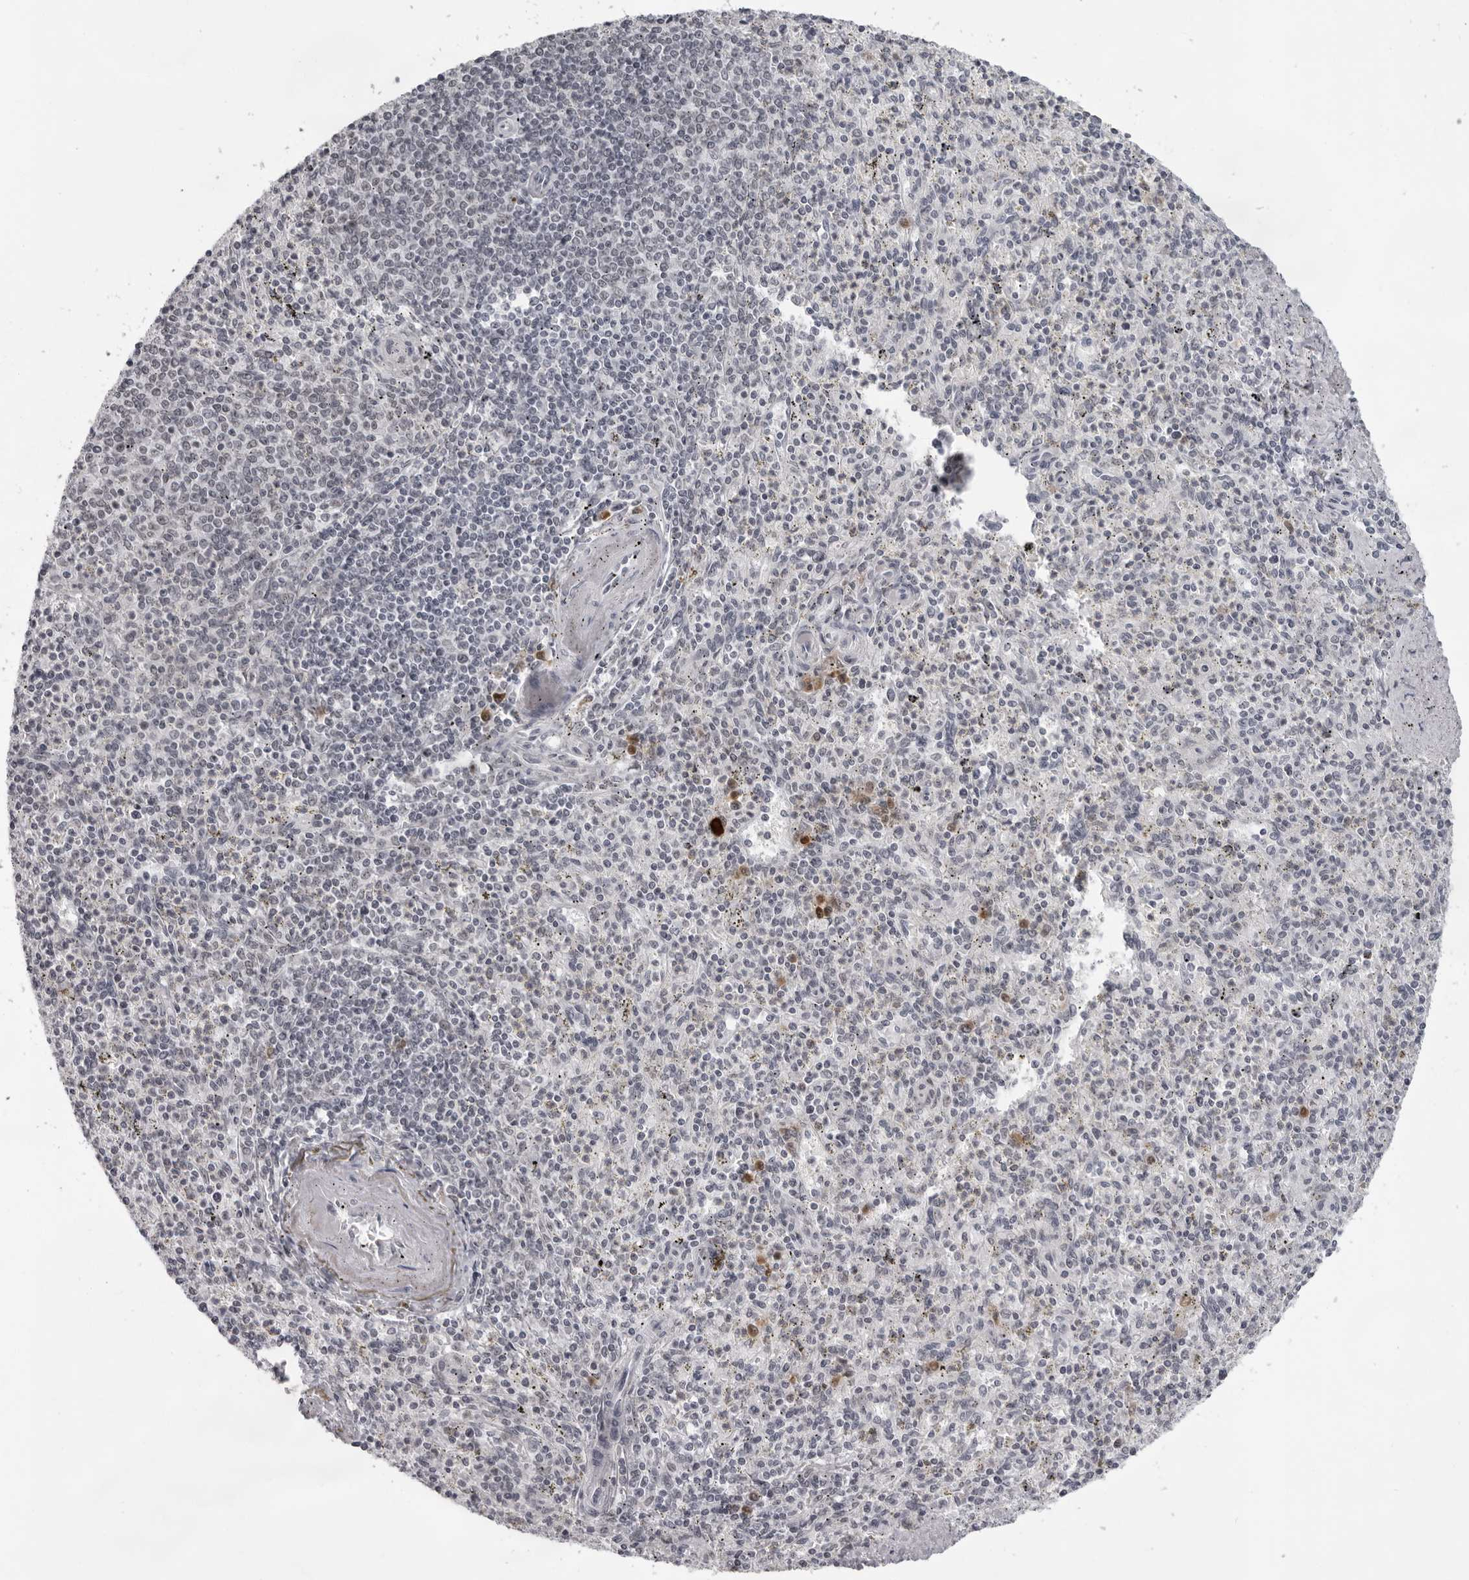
{"staining": {"intensity": "negative", "quantity": "none", "location": "none"}, "tissue": "spleen", "cell_type": "Cells in red pulp", "image_type": "normal", "snomed": [{"axis": "morphology", "description": "Normal tissue, NOS"}, {"axis": "topography", "description": "Spleen"}], "caption": "The micrograph displays no significant positivity in cells in red pulp of spleen.", "gene": "EXOSC10", "patient": {"sex": "male", "age": 72}}